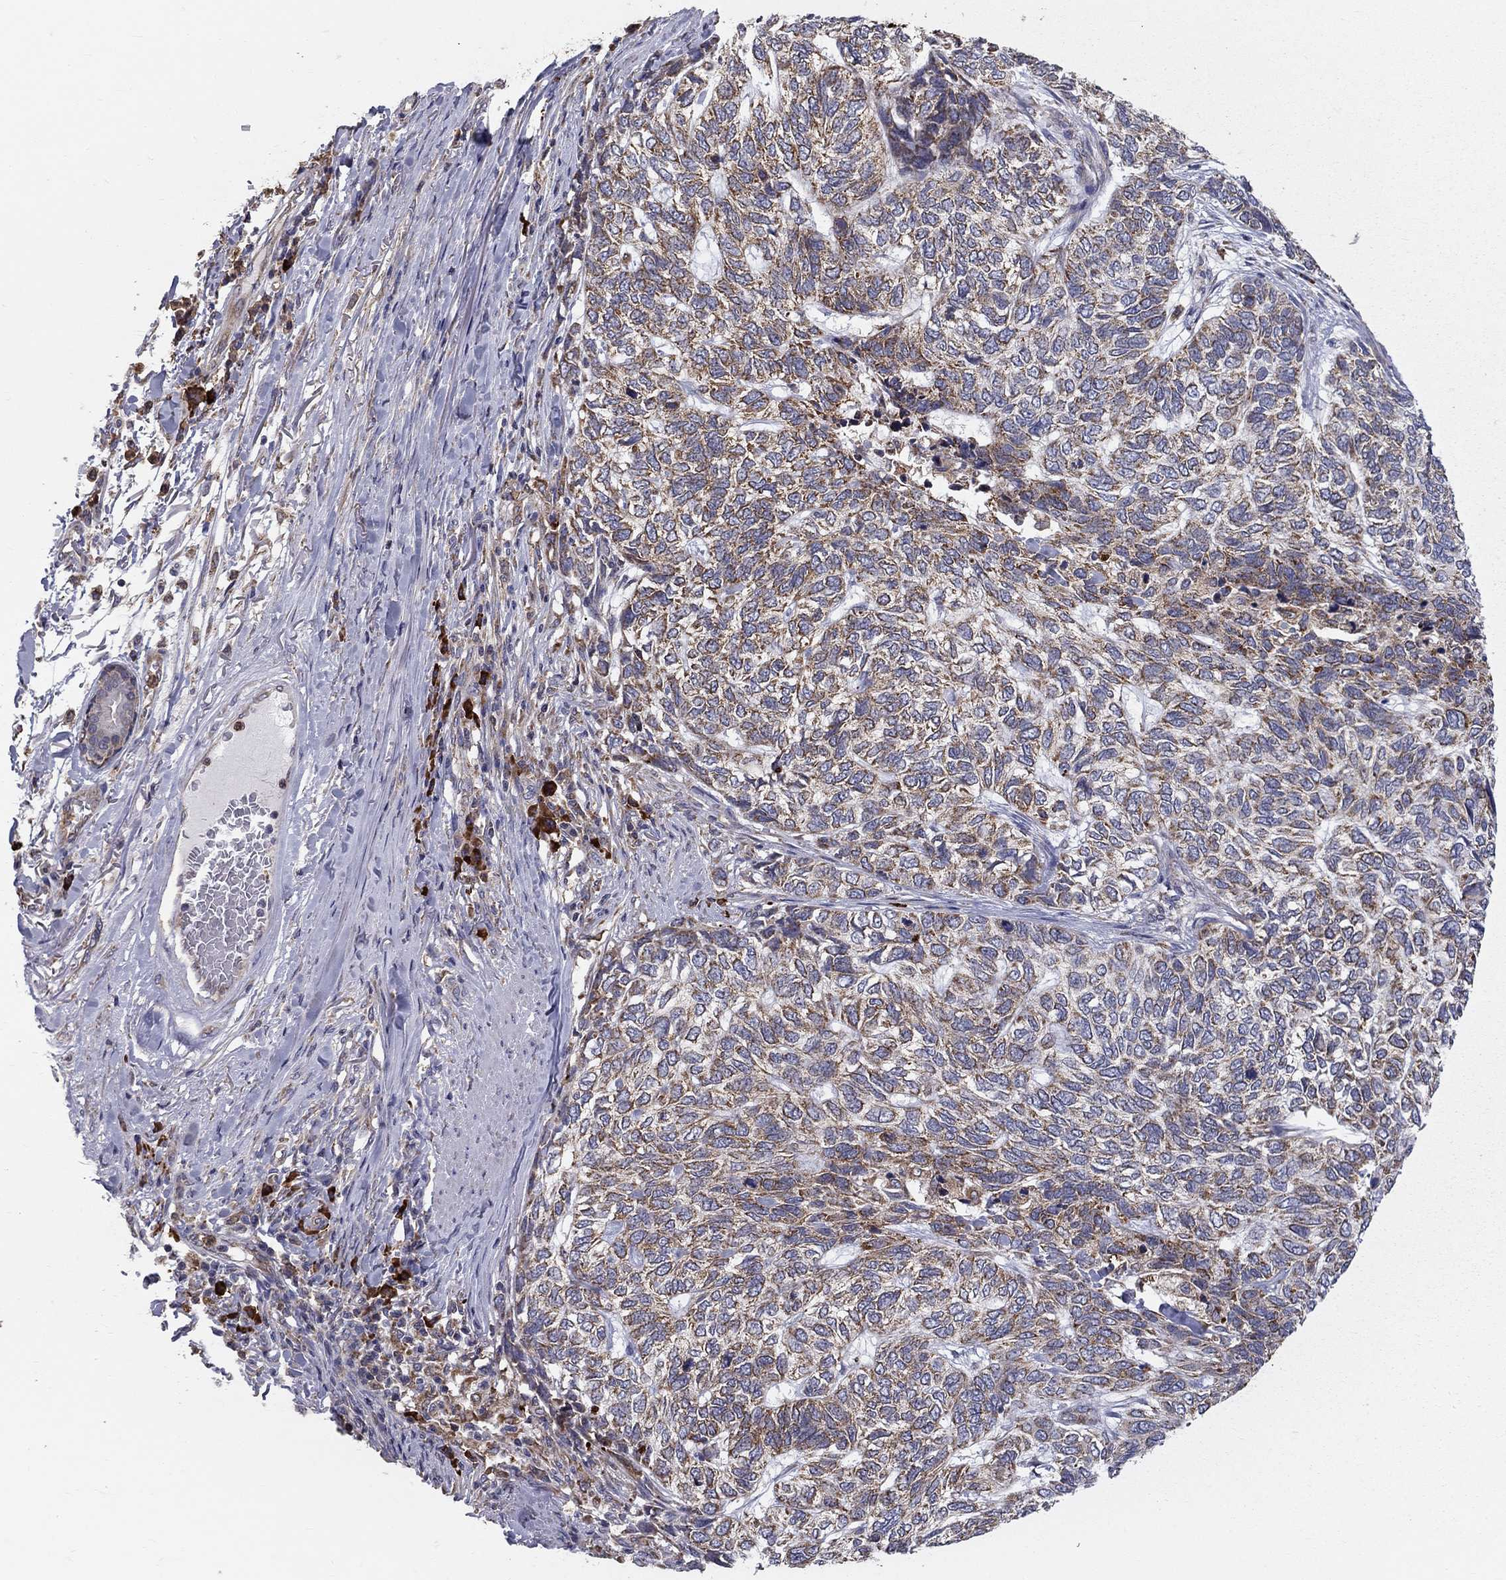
{"staining": {"intensity": "moderate", "quantity": "25%-75%", "location": "cytoplasmic/membranous"}, "tissue": "skin cancer", "cell_type": "Tumor cells", "image_type": "cancer", "snomed": [{"axis": "morphology", "description": "Basal cell carcinoma"}, {"axis": "topography", "description": "Skin"}], "caption": "IHC histopathology image of neoplastic tissue: human basal cell carcinoma (skin) stained using immunohistochemistry (IHC) exhibits medium levels of moderate protein expression localized specifically in the cytoplasmic/membranous of tumor cells, appearing as a cytoplasmic/membranous brown color.", "gene": "PRDX4", "patient": {"sex": "female", "age": 65}}